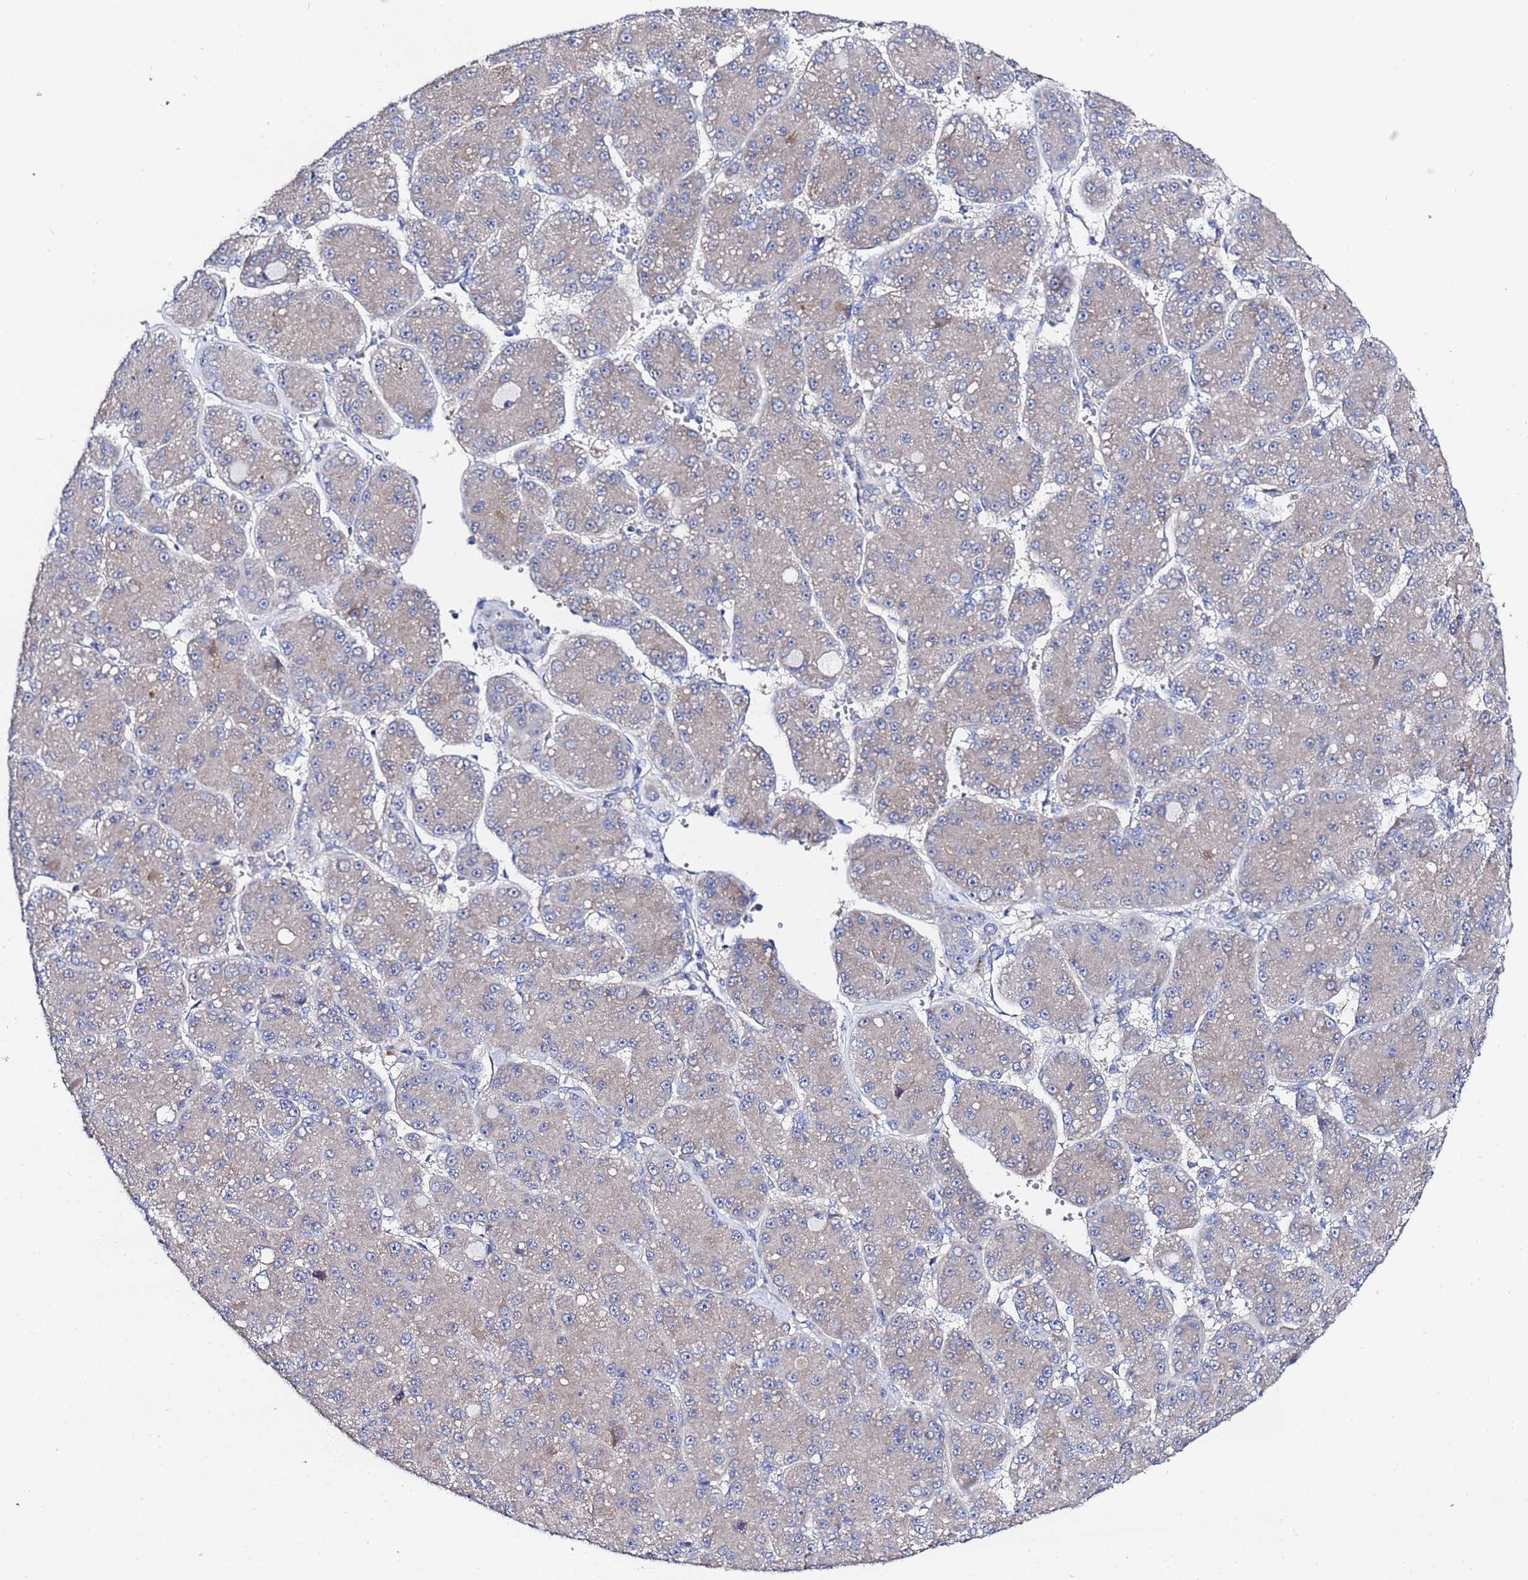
{"staining": {"intensity": "negative", "quantity": "none", "location": "none"}, "tissue": "liver cancer", "cell_type": "Tumor cells", "image_type": "cancer", "snomed": [{"axis": "morphology", "description": "Carcinoma, Hepatocellular, NOS"}, {"axis": "topography", "description": "Liver"}], "caption": "This is a photomicrograph of IHC staining of liver hepatocellular carcinoma, which shows no expression in tumor cells.", "gene": "FAHD2A", "patient": {"sex": "male", "age": 67}}